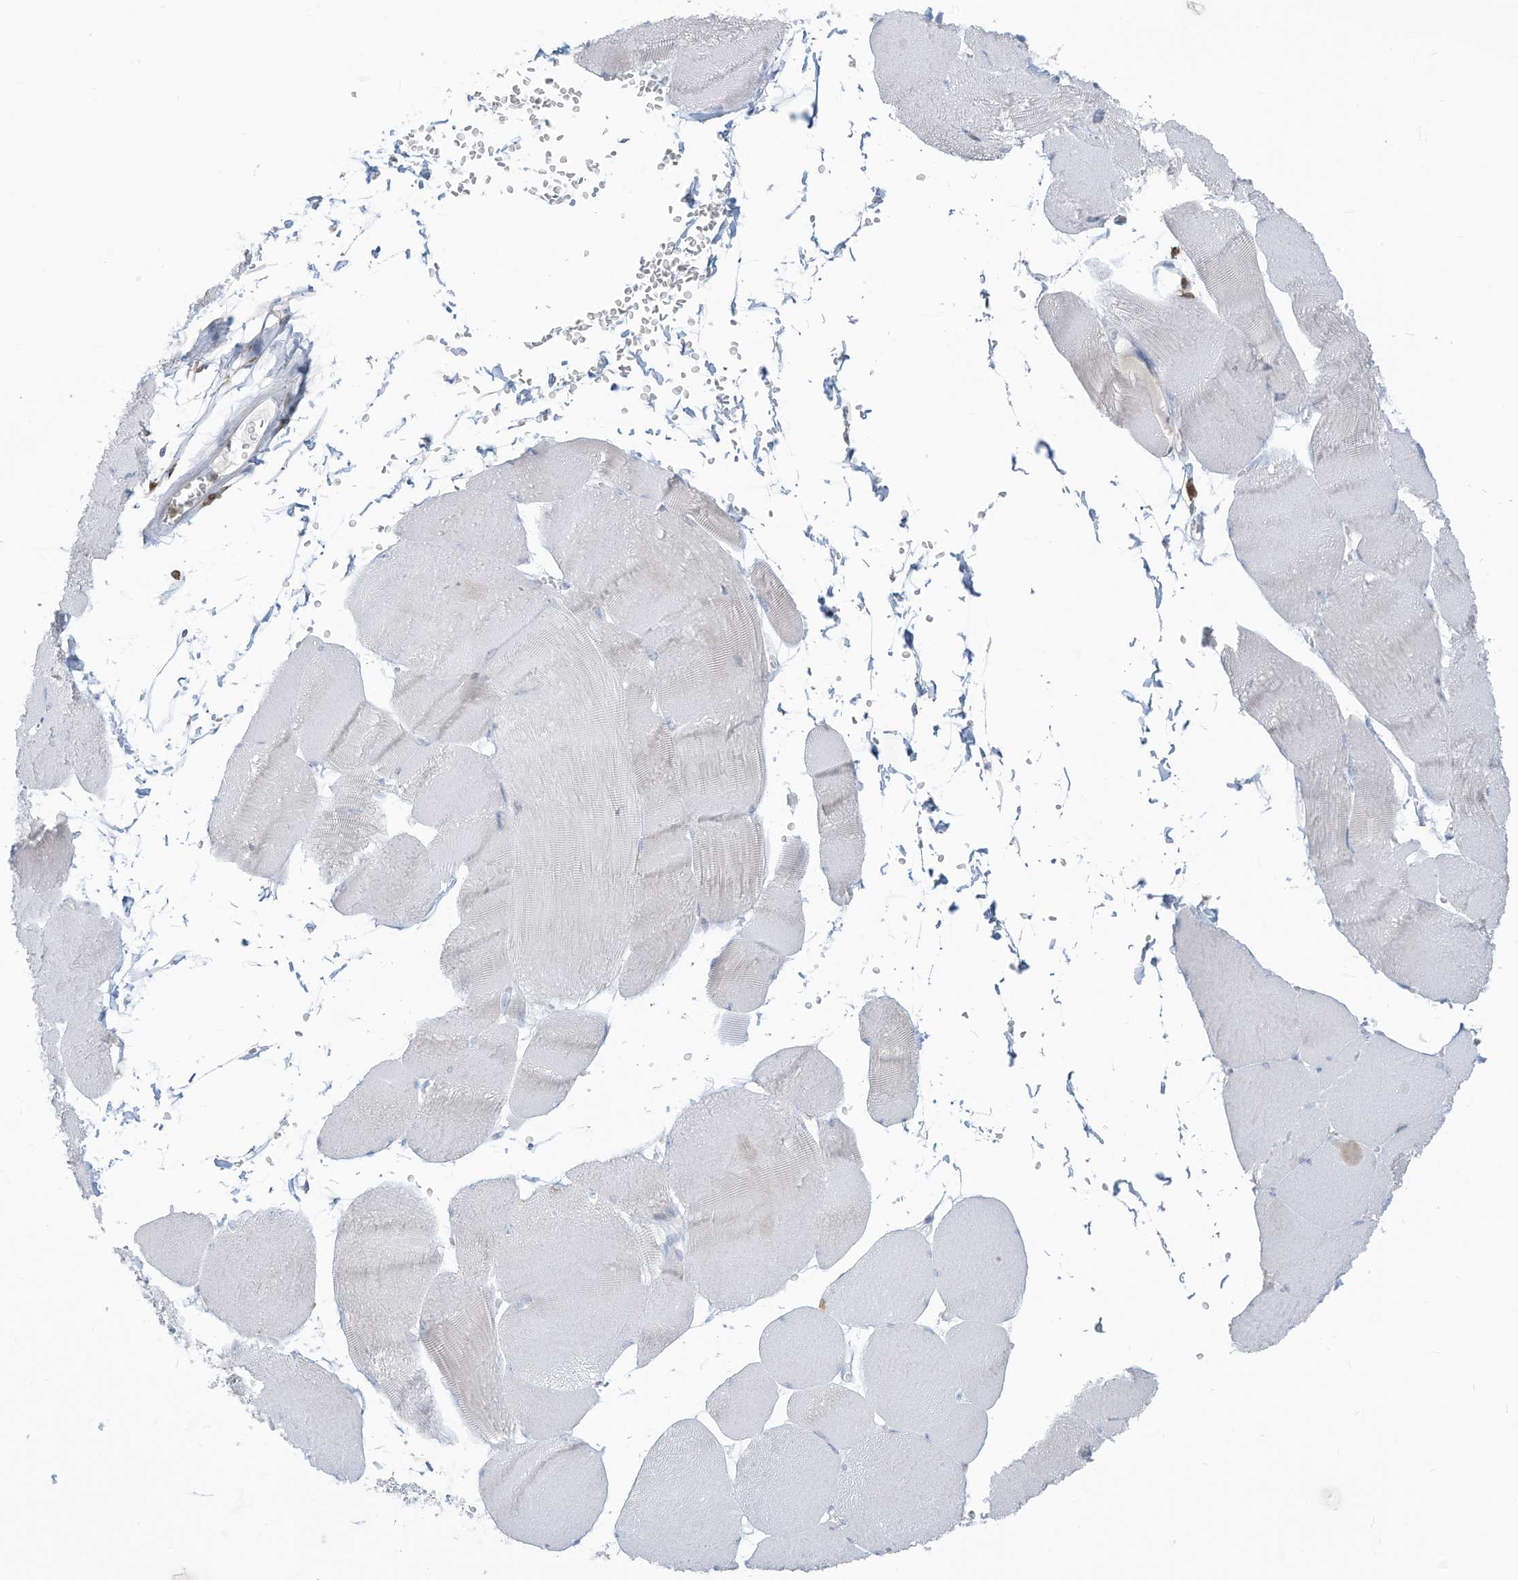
{"staining": {"intensity": "negative", "quantity": "none", "location": "none"}, "tissue": "skeletal muscle", "cell_type": "Myocytes", "image_type": "normal", "snomed": [{"axis": "morphology", "description": "Normal tissue, NOS"}, {"axis": "morphology", "description": "Basal cell carcinoma"}, {"axis": "topography", "description": "Skeletal muscle"}], "caption": "An immunohistochemistry (IHC) micrograph of unremarkable skeletal muscle is shown. There is no staining in myocytes of skeletal muscle. The staining is performed using DAB (3,3'-diaminobenzidine) brown chromogen with nuclei counter-stained in using hematoxylin.", "gene": "NOTO", "patient": {"sex": "female", "age": 64}}